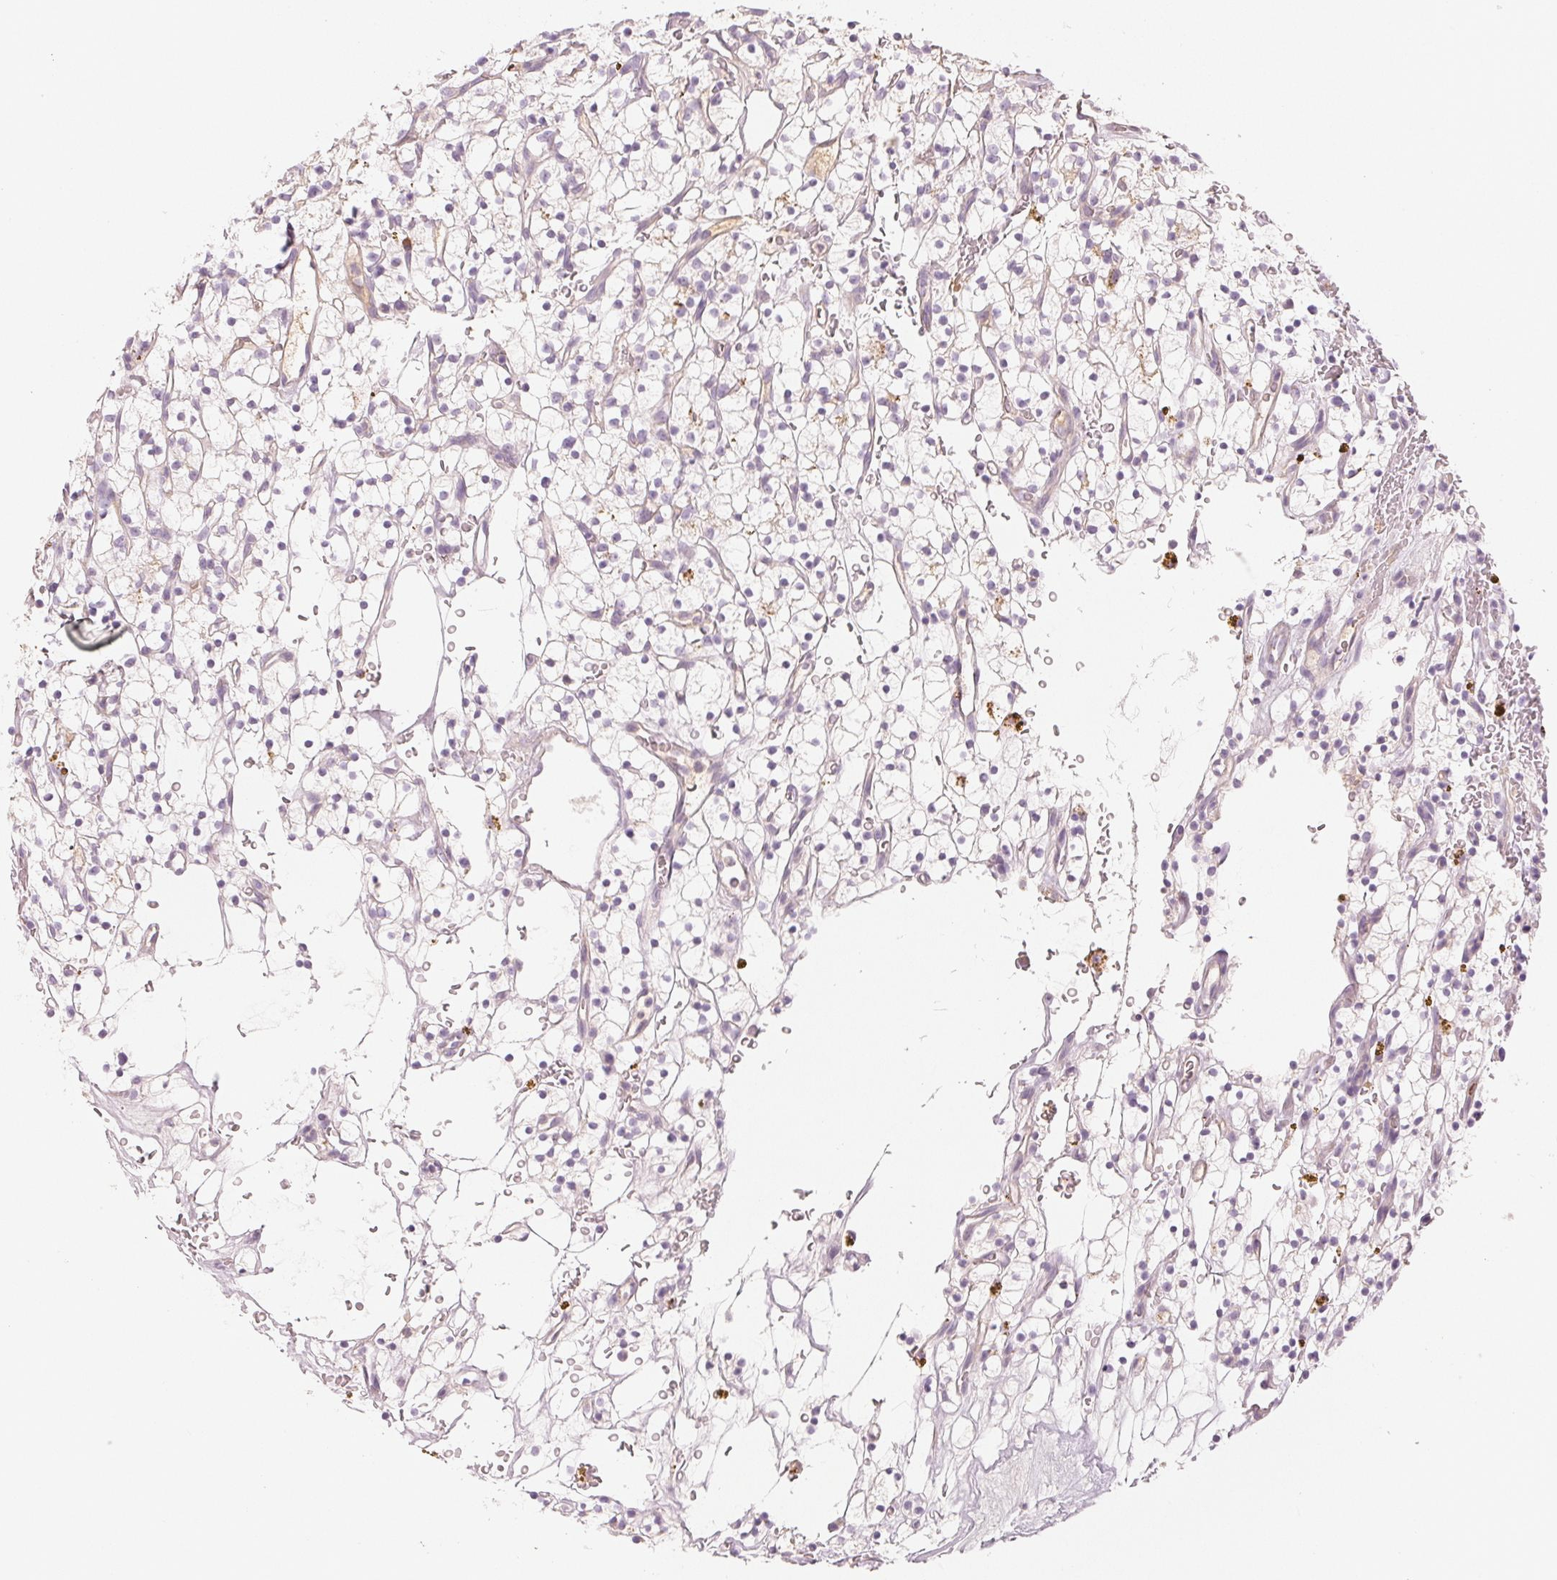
{"staining": {"intensity": "negative", "quantity": "none", "location": "none"}, "tissue": "renal cancer", "cell_type": "Tumor cells", "image_type": "cancer", "snomed": [{"axis": "morphology", "description": "Adenocarcinoma, NOS"}, {"axis": "topography", "description": "Kidney"}], "caption": "Immunohistochemistry (IHC) photomicrograph of neoplastic tissue: human renal adenocarcinoma stained with DAB (3,3'-diaminobenzidine) demonstrates no significant protein expression in tumor cells.", "gene": "RMDN2", "patient": {"sex": "female", "age": 64}}